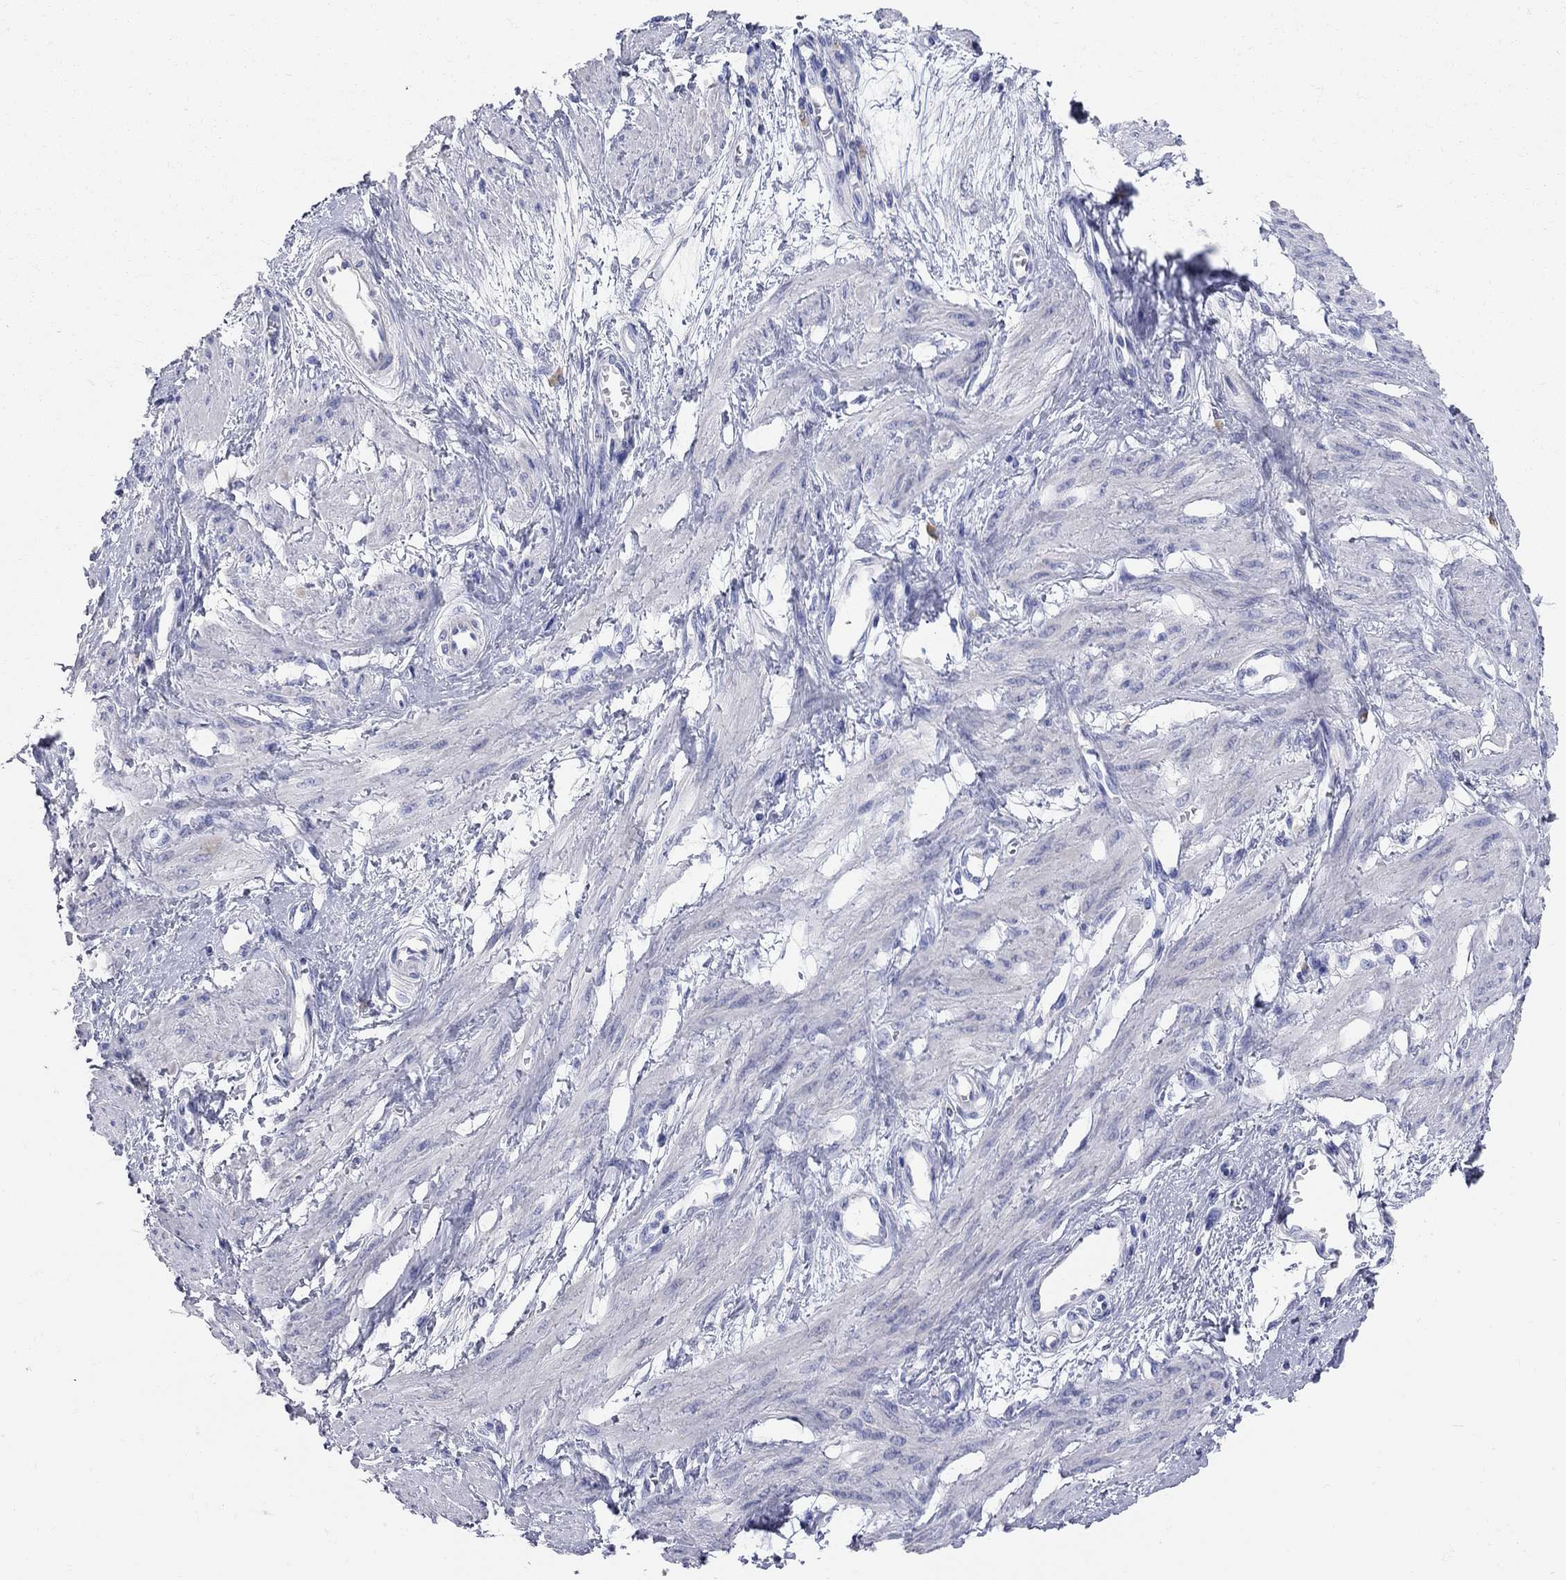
{"staining": {"intensity": "negative", "quantity": "none", "location": "none"}, "tissue": "smooth muscle", "cell_type": "Smooth muscle cells", "image_type": "normal", "snomed": [{"axis": "morphology", "description": "Normal tissue, NOS"}, {"axis": "topography", "description": "Smooth muscle"}, {"axis": "topography", "description": "Uterus"}], "caption": "DAB immunohistochemical staining of unremarkable smooth muscle exhibits no significant staining in smooth muscle cells.", "gene": "AOX1", "patient": {"sex": "female", "age": 39}}